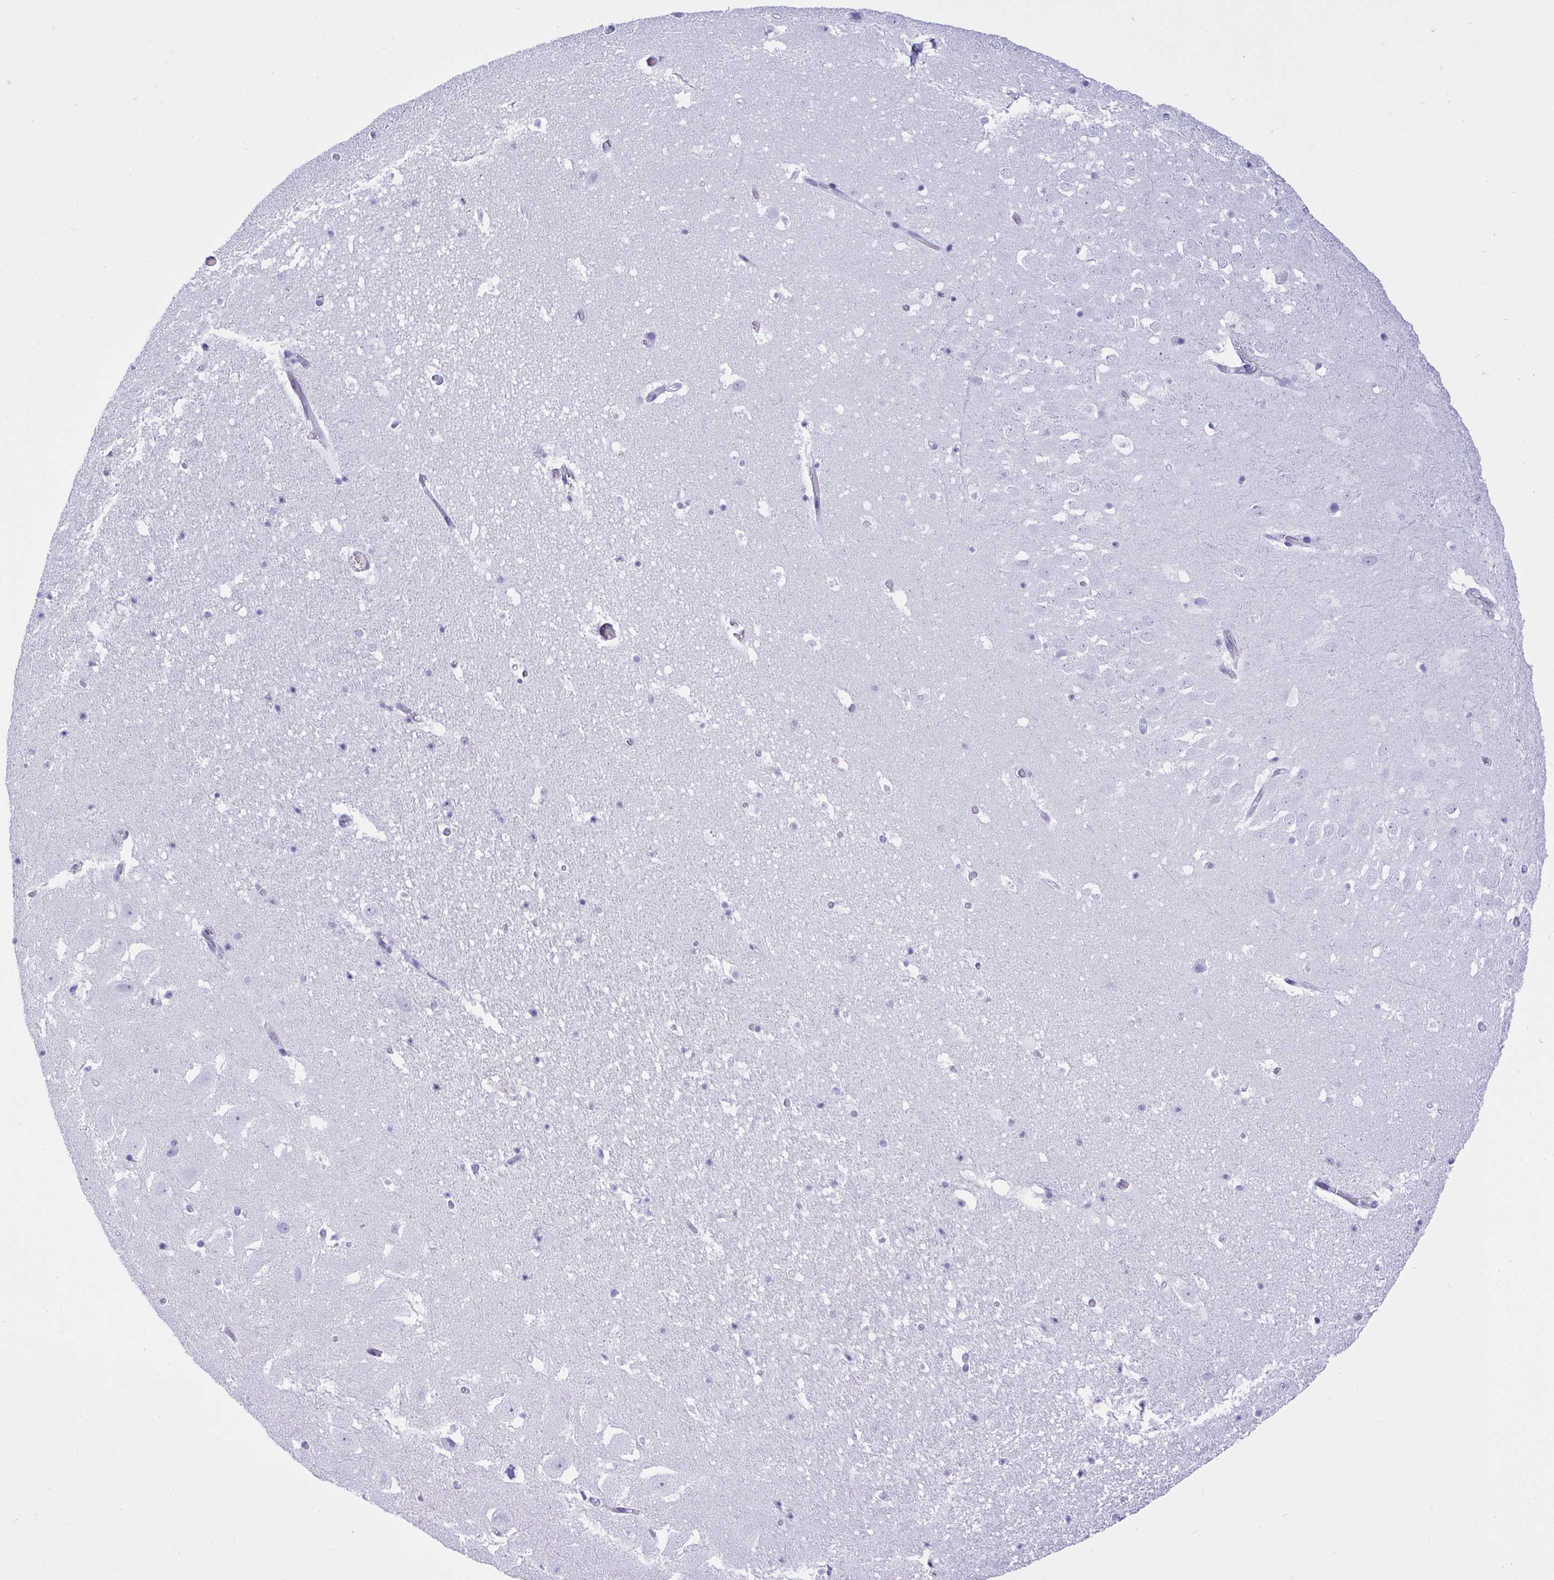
{"staining": {"intensity": "negative", "quantity": "none", "location": "none"}, "tissue": "hippocampus", "cell_type": "Glial cells", "image_type": "normal", "snomed": [{"axis": "morphology", "description": "Normal tissue, NOS"}, {"axis": "topography", "description": "Hippocampus"}], "caption": "Immunohistochemical staining of benign human hippocampus demonstrates no significant expression in glial cells. (DAB (3,3'-diaminobenzidine) IHC visualized using brightfield microscopy, high magnification).", "gene": "AKR1D1", "patient": {"sex": "female", "age": 42}}